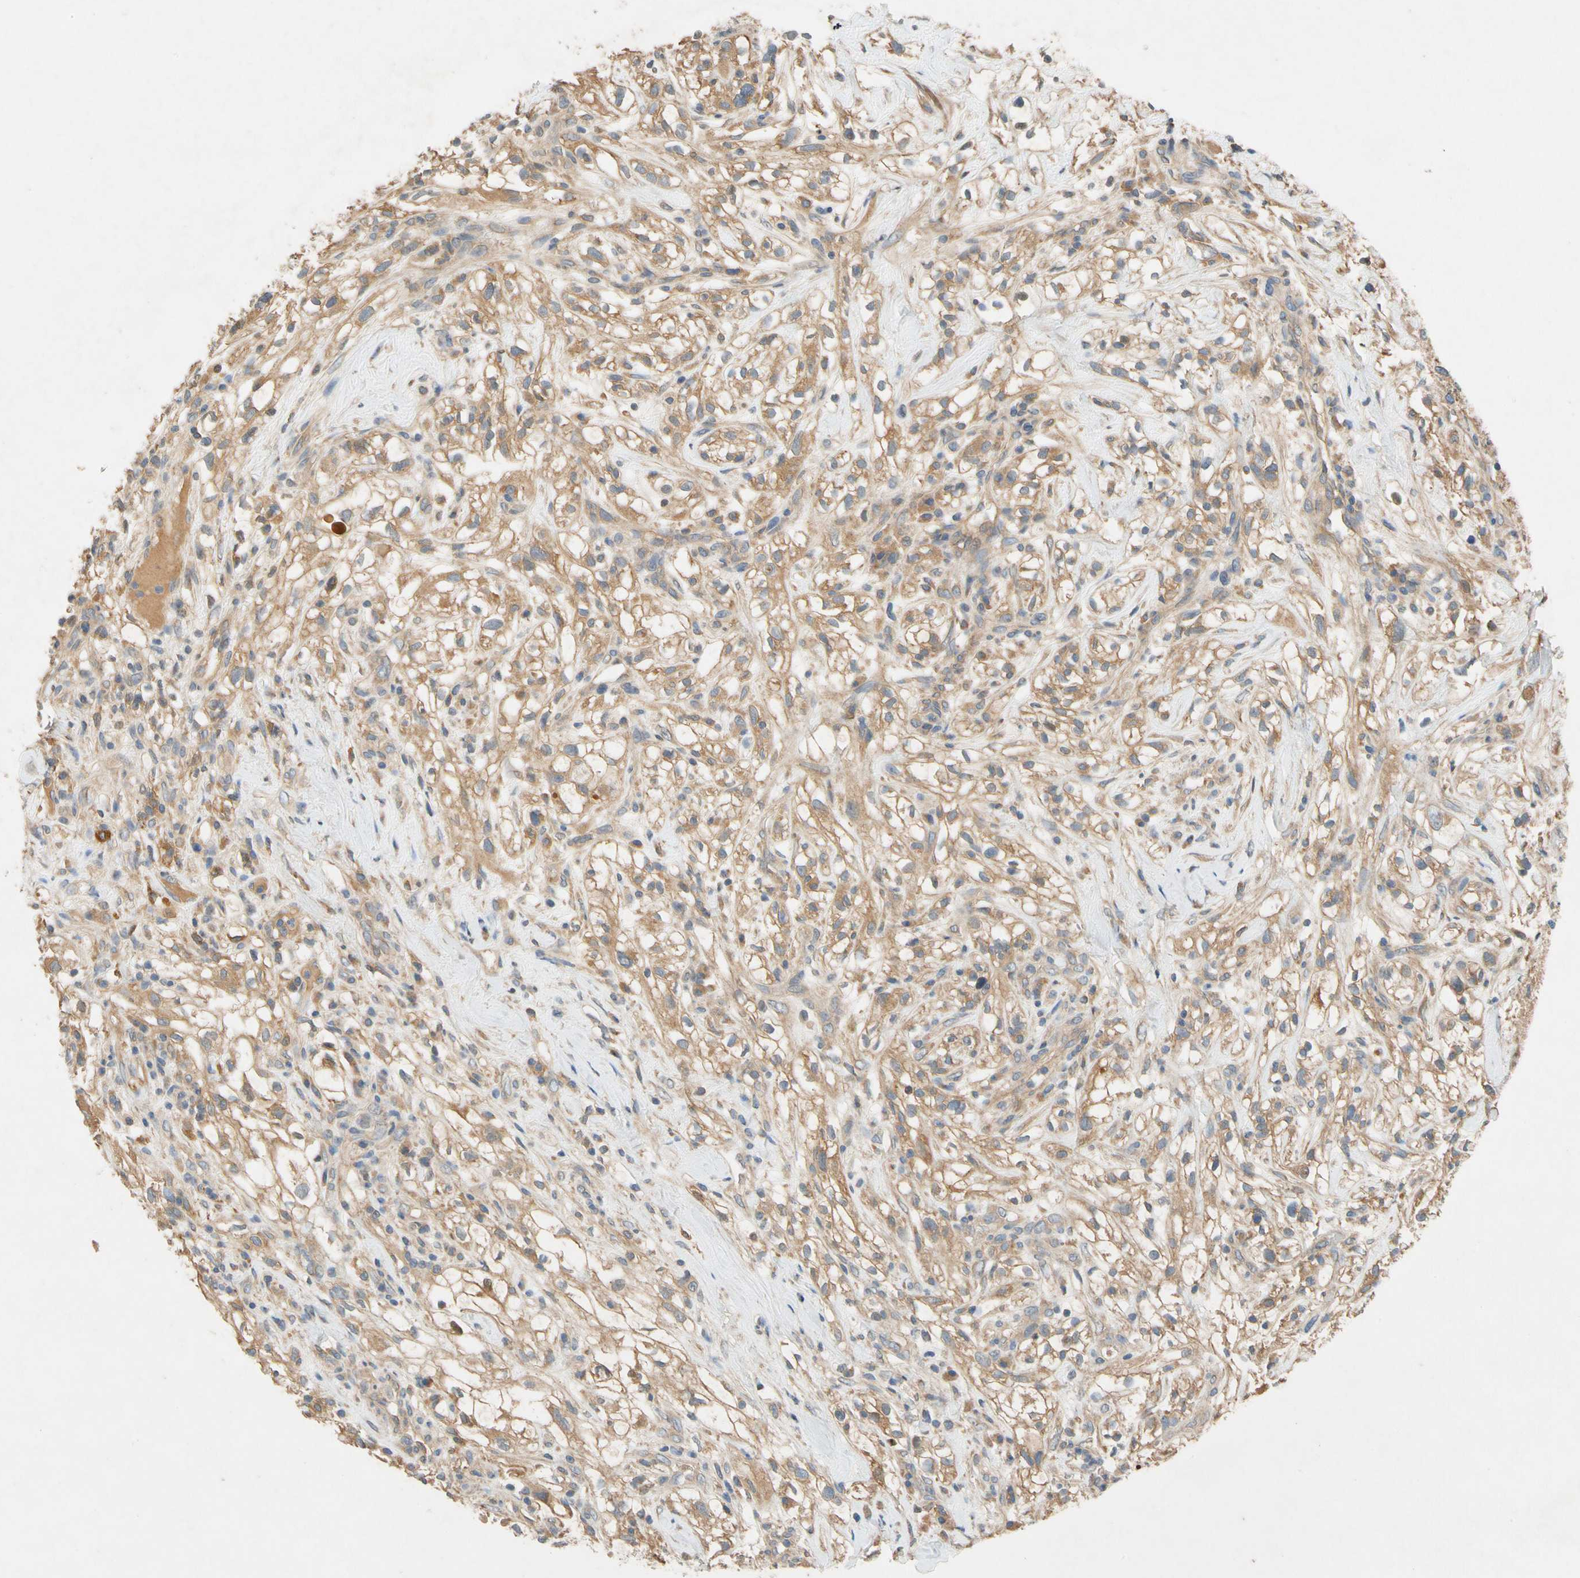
{"staining": {"intensity": "moderate", "quantity": ">75%", "location": "cytoplasmic/membranous"}, "tissue": "renal cancer", "cell_type": "Tumor cells", "image_type": "cancer", "snomed": [{"axis": "morphology", "description": "Adenocarcinoma, NOS"}, {"axis": "topography", "description": "Kidney"}], "caption": "IHC histopathology image of human adenocarcinoma (renal) stained for a protein (brown), which shows medium levels of moderate cytoplasmic/membranous positivity in about >75% of tumor cells.", "gene": "USP46", "patient": {"sex": "female", "age": 60}}